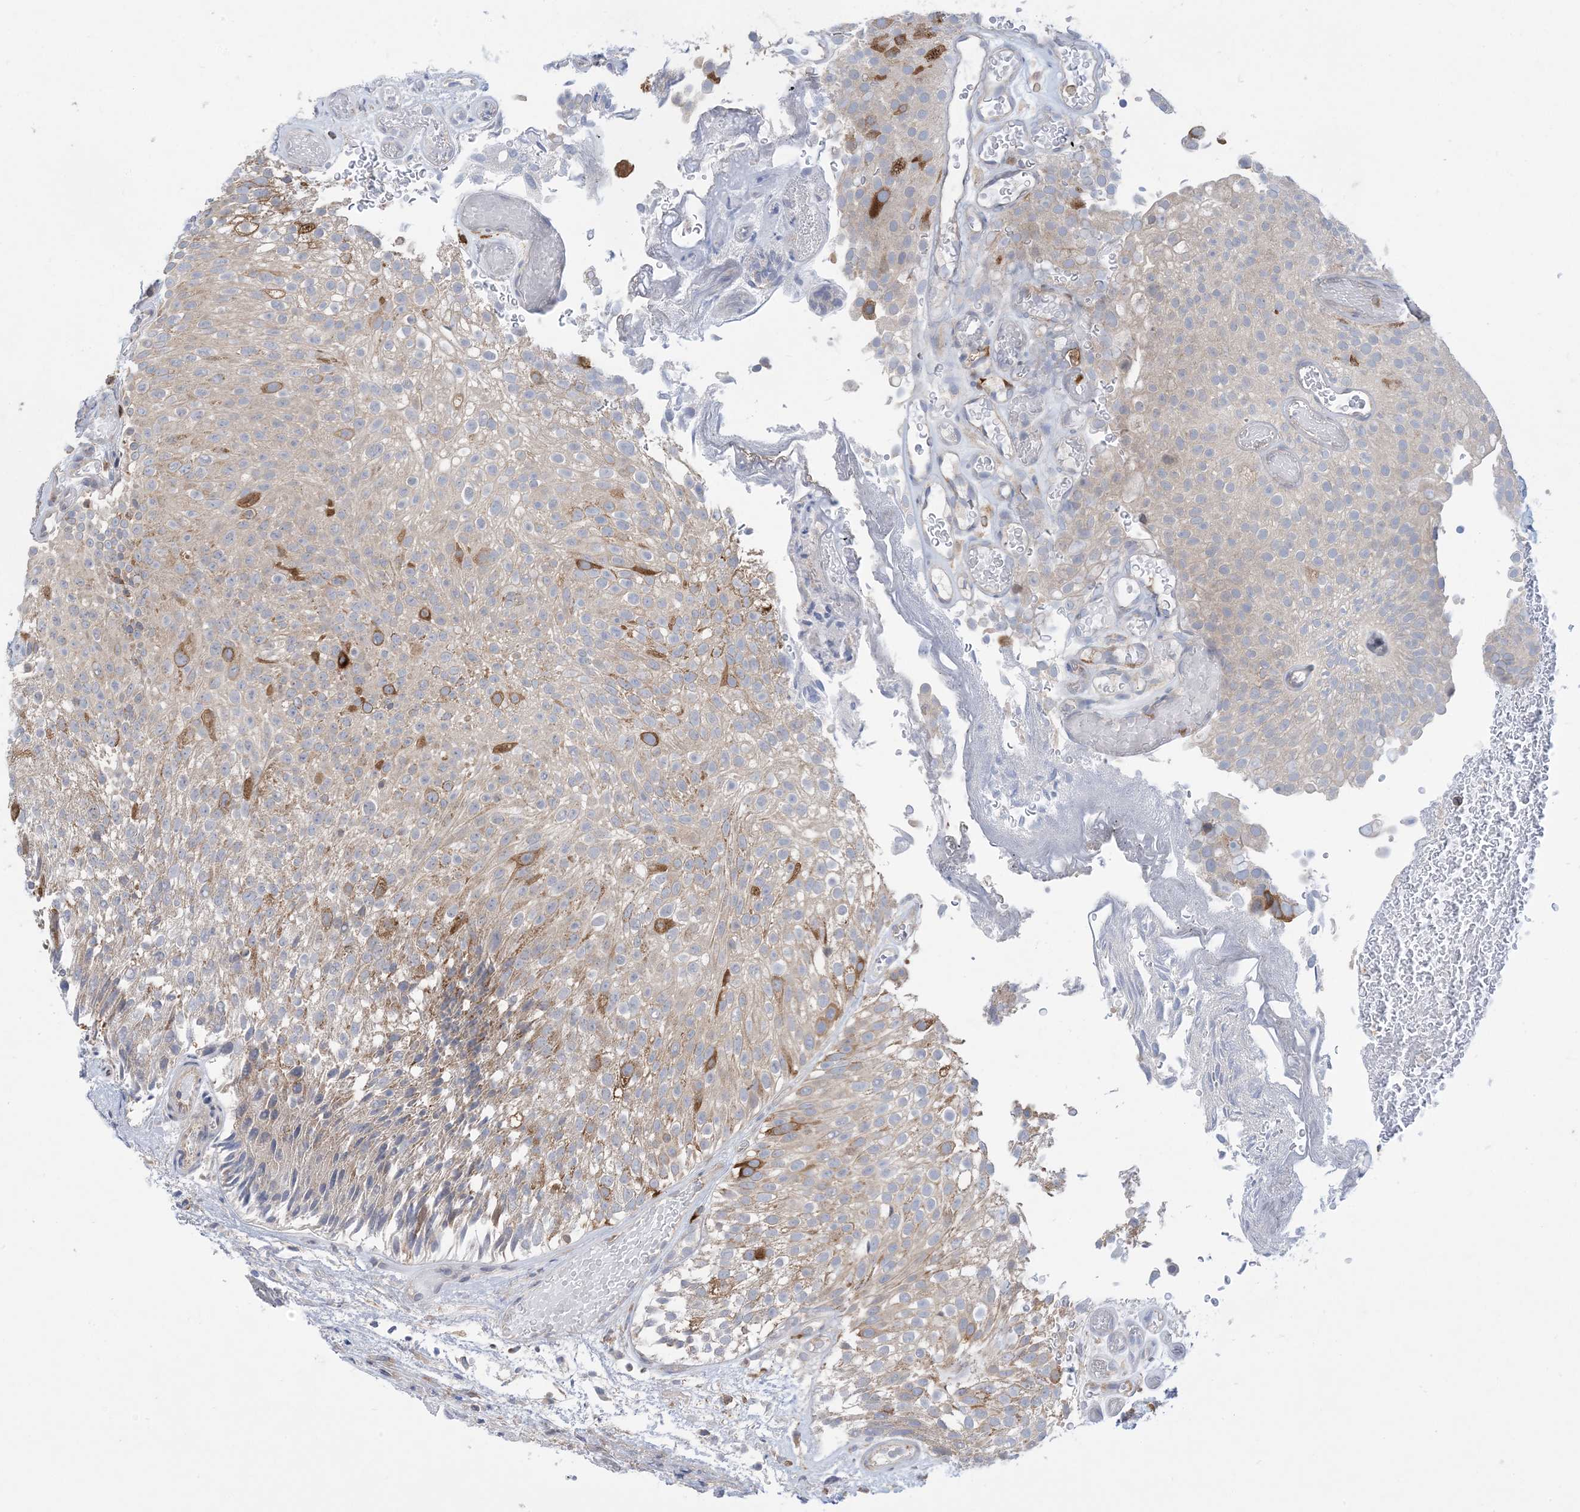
{"staining": {"intensity": "moderate", "quantity": "<25%", "location": "cytoplasmic/membranous"}, "tissue": "urothelial cancer", "cell_type": "Tumor cells", "image_type": "cancer", "snomed": [{"axis": "morphology", "description": "Urothelial carcinoma, Low grade"}, {"axis": "topography", "description": "Urinary bladder"}], "caption": "Immunohistochemical staining of urothelial cancer shows moderate cytoplasmic/membranous protein staining in approximately <25% of tumor cells.", "gene": "AOC1", "patient": {"sex": "male", "age": 78}}